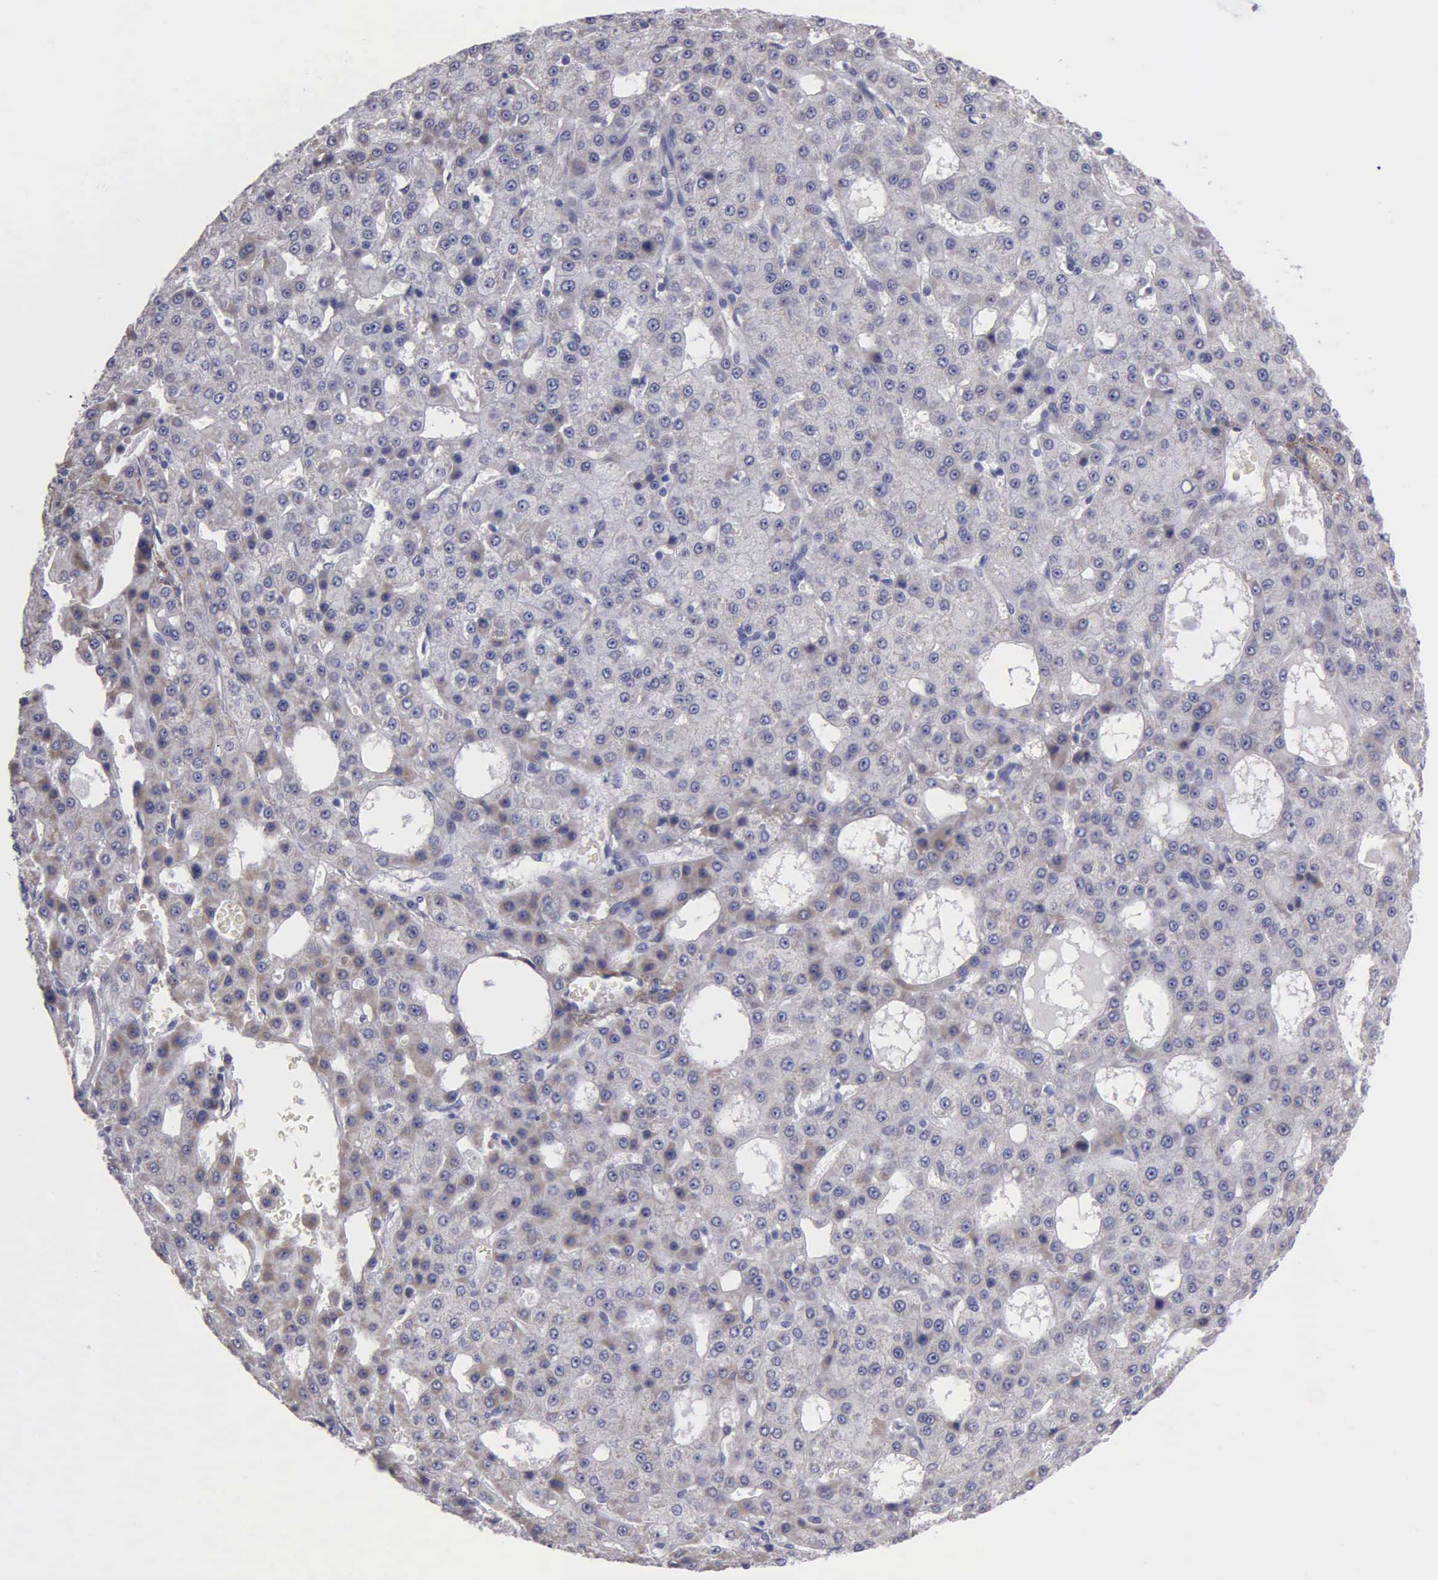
{"staining": {"intensity": "negative", "quantity": "none", "location": "none"}, "tissue": "liver cancer", "cell_type": "Tumor cells", "image_type": "cancer", "snomed": [{"axis": "morphology", "description": "Carcinoma, Hepatocellular, NOS"}, {"axis": "topography", "description": "Liver"}], "caption": "Immunohistochemical staining of liver cancer exhibits no significant positivity in tumor cells.", "gene": "FBLN5", "patient": {"sex": "male", "age": 47}}